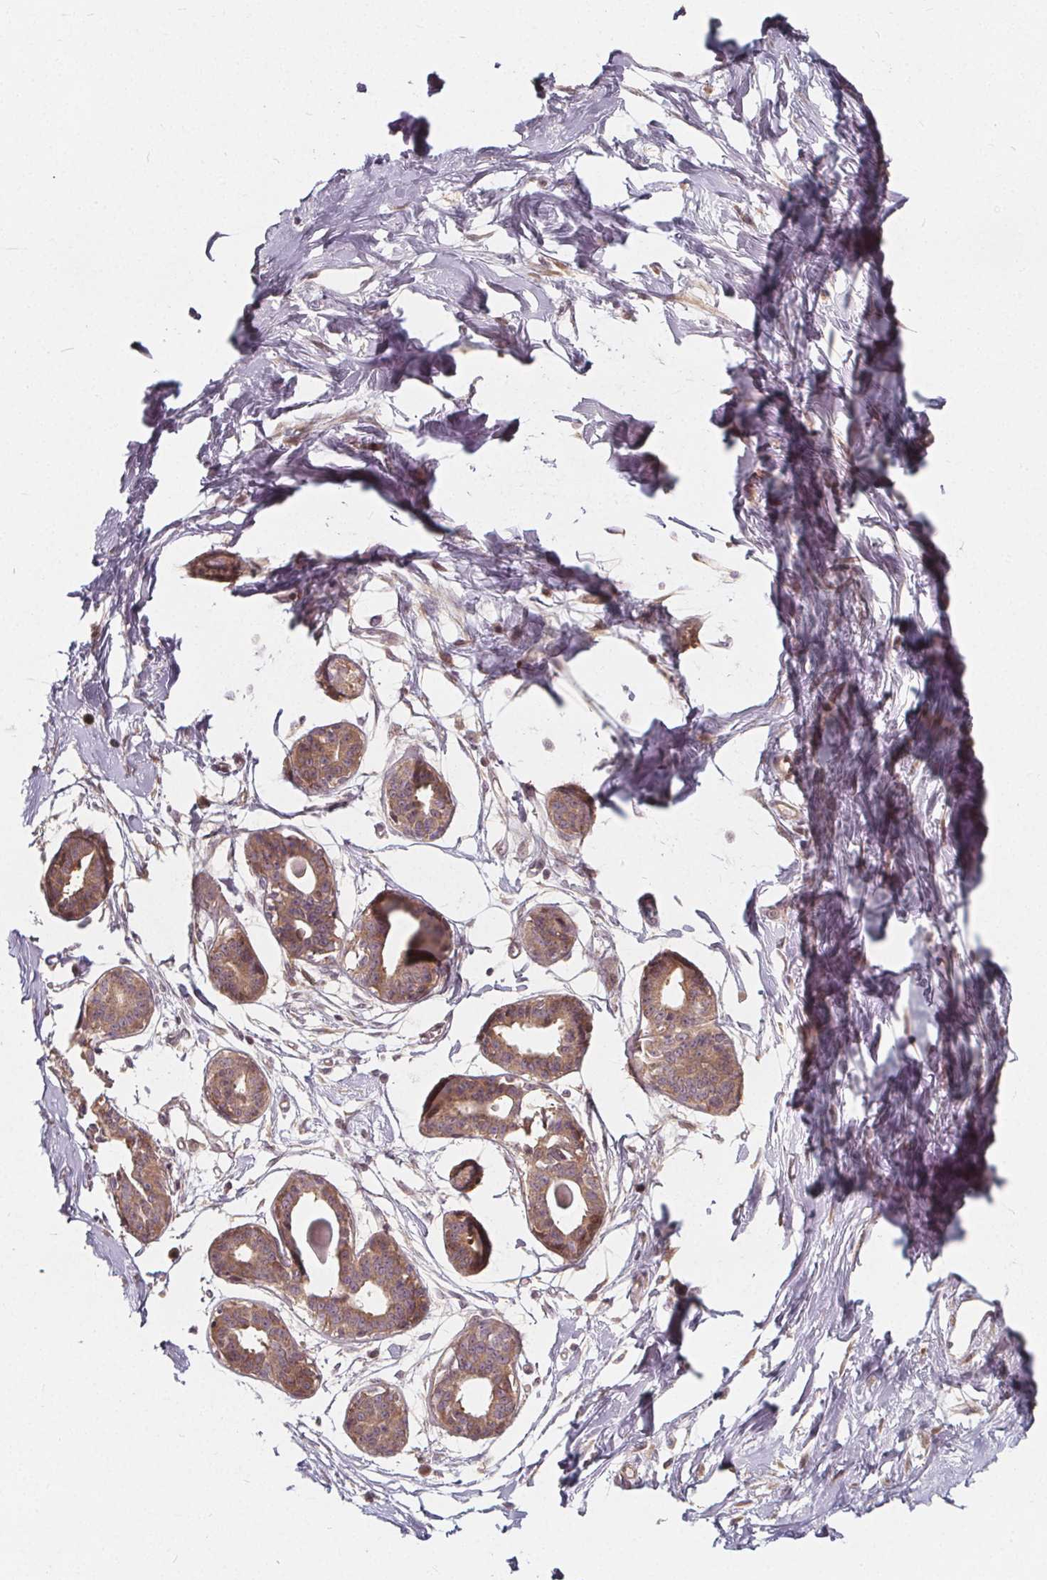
{"staining": {"intensity": "weak", "quantity": "<25%", "location": "nuclear"}, "tissue": "breast", "cell_type": "Adipocytes", "image_type": "normal", "snomed": [{"axis": "morphology", "description": "Normal tissue, NOS"}, {"axis": "topography", "description": "Breast"}], "caption": "A micrograph of breast stained for a protein displays no brown staining in adipocytes.", "gene": "AKT1S1", "patient": {"sex": "female", "age": 45}}